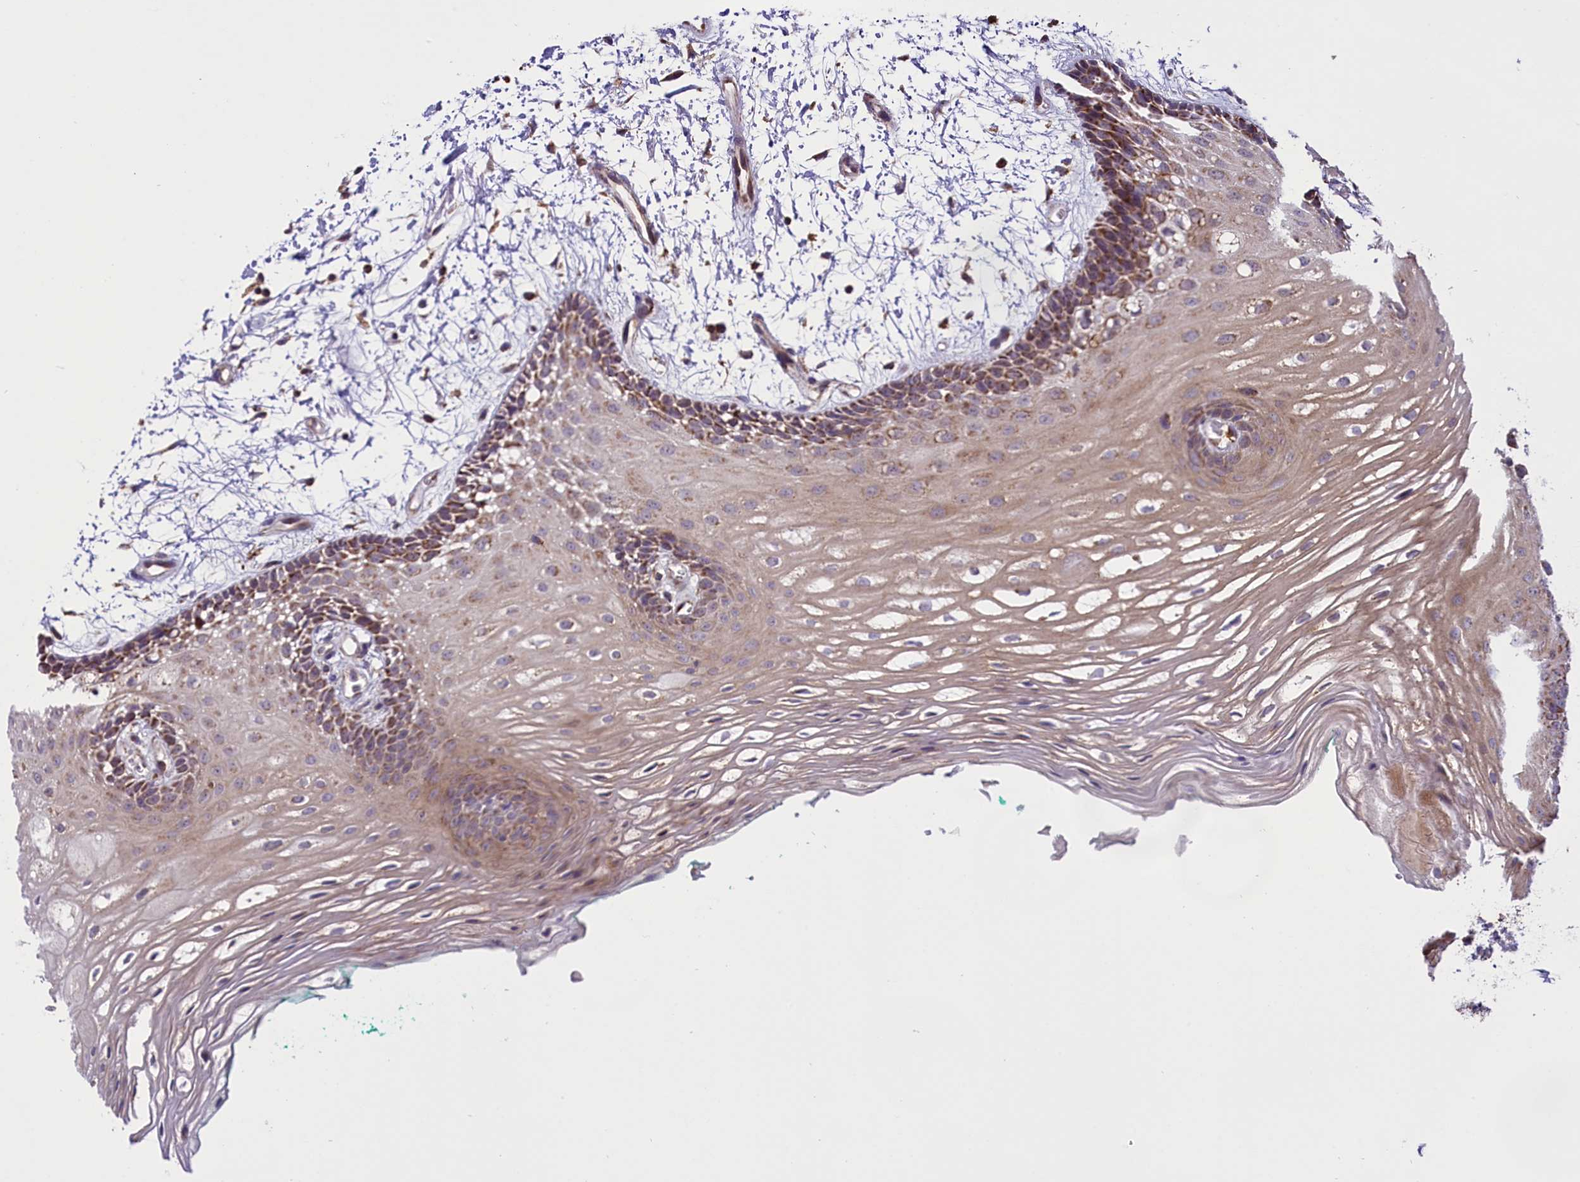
{"staining": {"intensity": "moderate", "quantity": ">75%", "location": "cytoplasmic/membranous"}, "tissue": "oral mucosa", "cell_type": "Squamous epithelial cells", "image_type": "normal", "snomed": [{"axis": "morphology", "description": "Normal tissue, NOS"}, {"axis": "topography", "description": "Skeletal muscle"}, {"axis": "topography", "description": "Oral tissue"}, {"axis": "topography", "description": "Peripheral nerve tissue"}], "caption": "Immunohistochemistry (IHC) image of normal human oral mucosa stained for a protein (brown), which exhibits medium levels of moderate cytoplasmic/membranous expression in about >75% of squamous epithelial cells.", "gene": "GLRX5", "patient": {"sex": "female", "age": 84}}